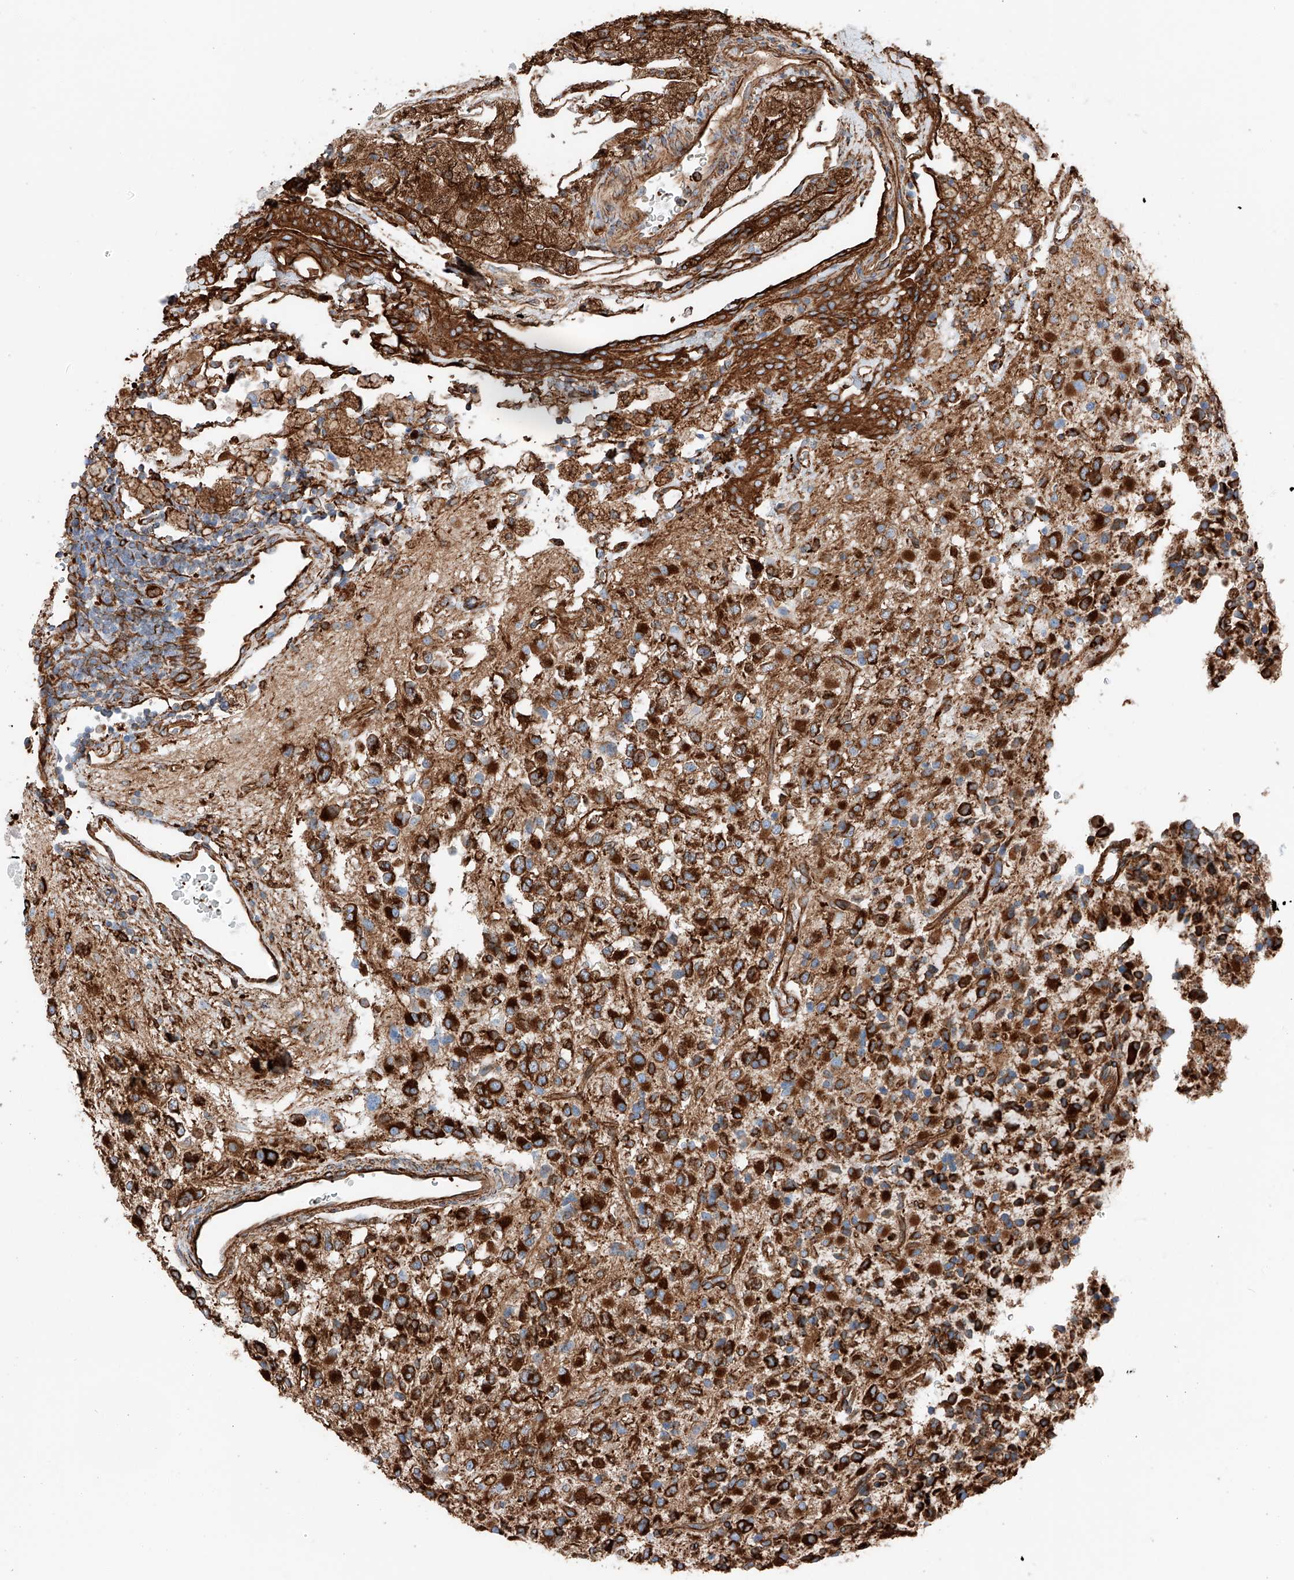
{"staining": {"intensity": "strong", "quantity": ">75%", "location": "cytoplasmic/membranous"}, "tissue": "glioma", "cell_type": "Tumor cells", "image_type": "cancer", "snomed": [{"axis": "morphology", "description": "Glioma, malignant, High grade"}, {"axis": "topography", "description": "Brain"}], "caption": "There is high levels of strong cytoplasmic/membranous positivity in tumor cells of malignant glioma (high-grade), as demonstrated by immunohistochemical staining (brown color).", "gene": "ZNF804A", "patient": {"sex": "male", "age": 34}}